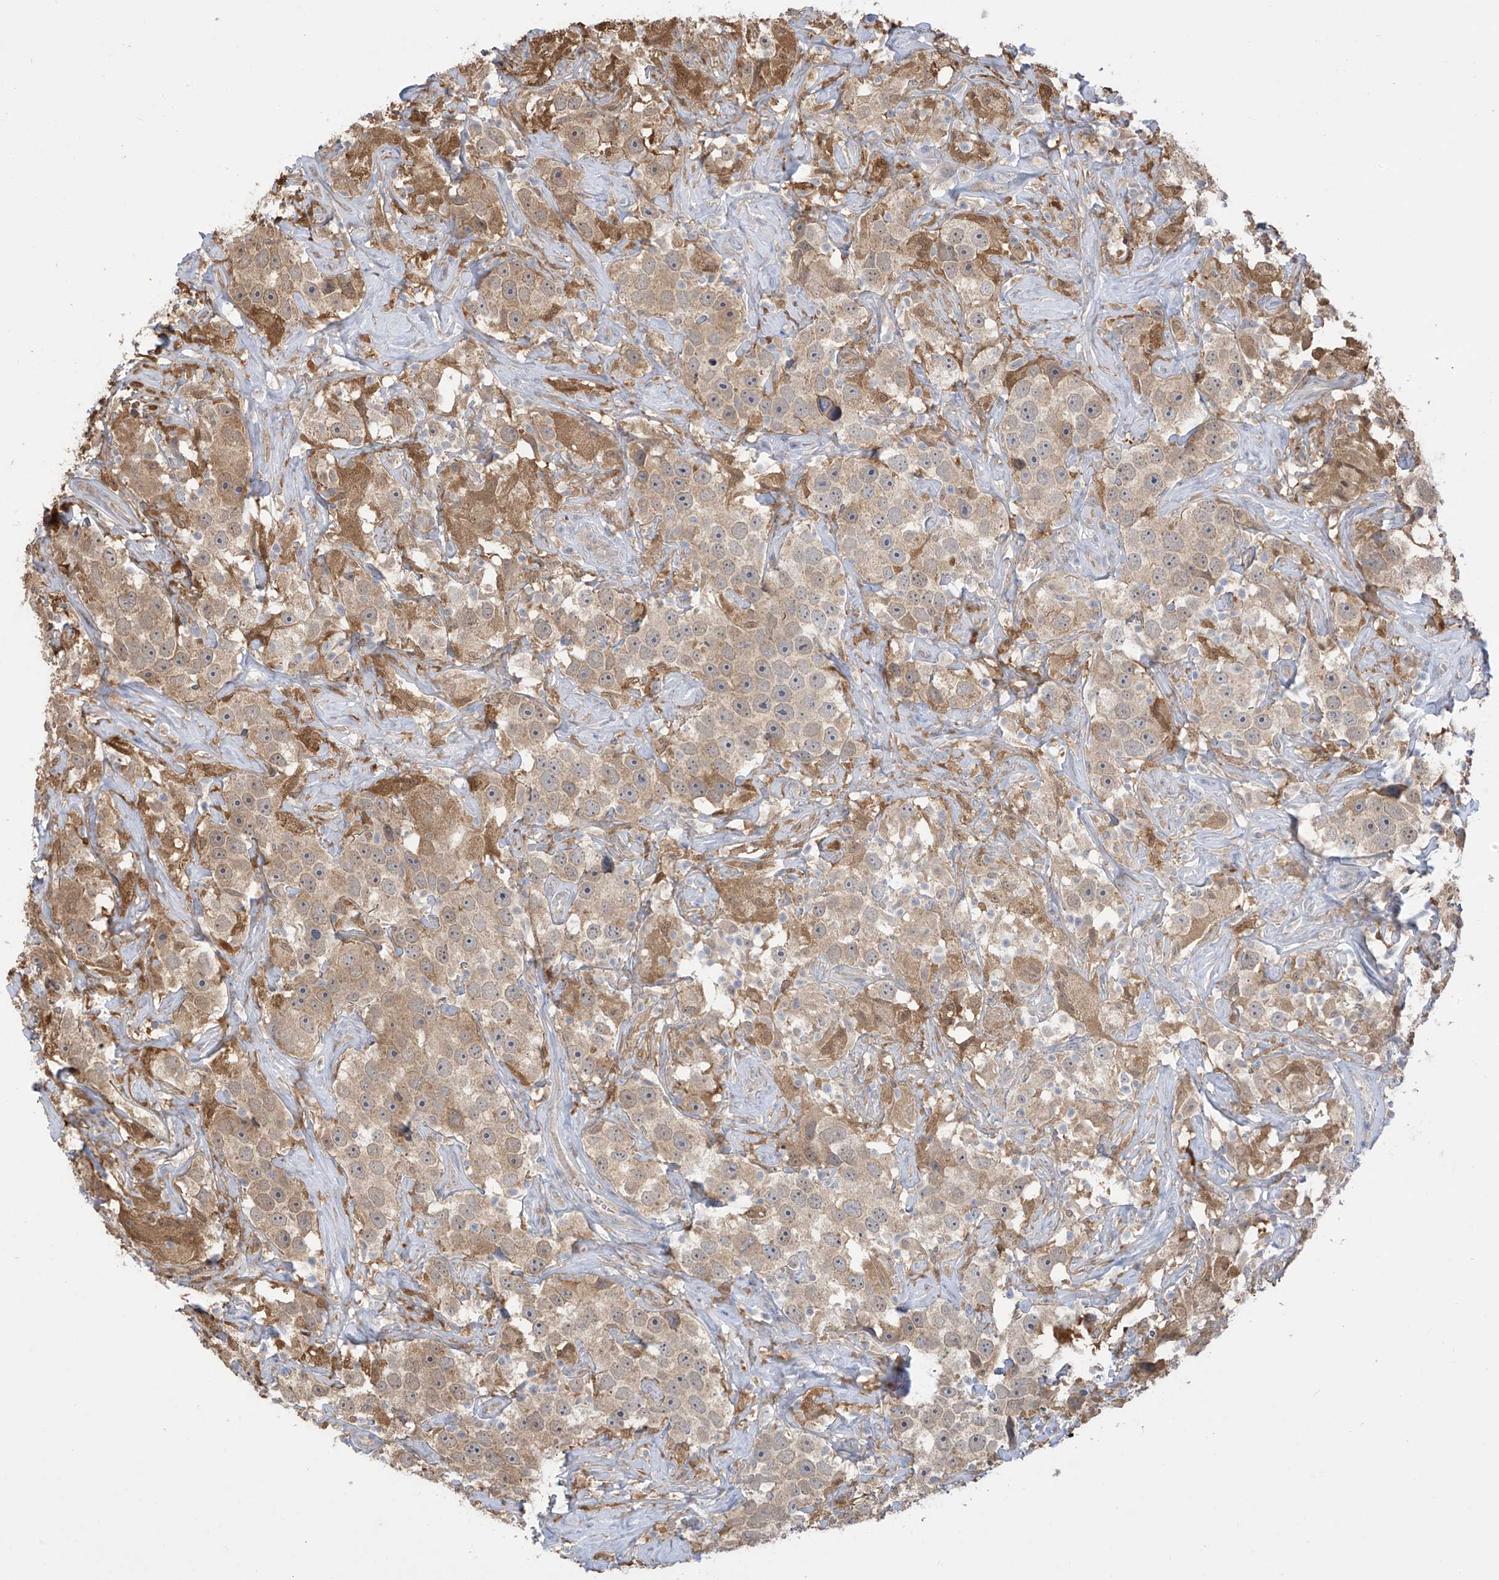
{"staining": {"intensity": "moderate", "quantity": ">75%", "location": "cytoplasmic/membranous"}, "tissue": "testis cancer", "cell_type": "Tumor cells", "image_type": "cancer", "snomed": [{"axis": "morphology", "description": "Seminoma, NOS"}, {"axis": "topography", "description": "Testis"}], "caption": "Immunohistochemistry (DAB (3,3'-diaminobenzidine)) staining of seminoma (testis) reveals moderate cytoplasmic/membranous protein staining in about >75% of tumor cells. (Brightfield microscopy of DAB IHC at high magnification).", "gene": "IDH1", "patient": {"sex": "male", "age": 49}}